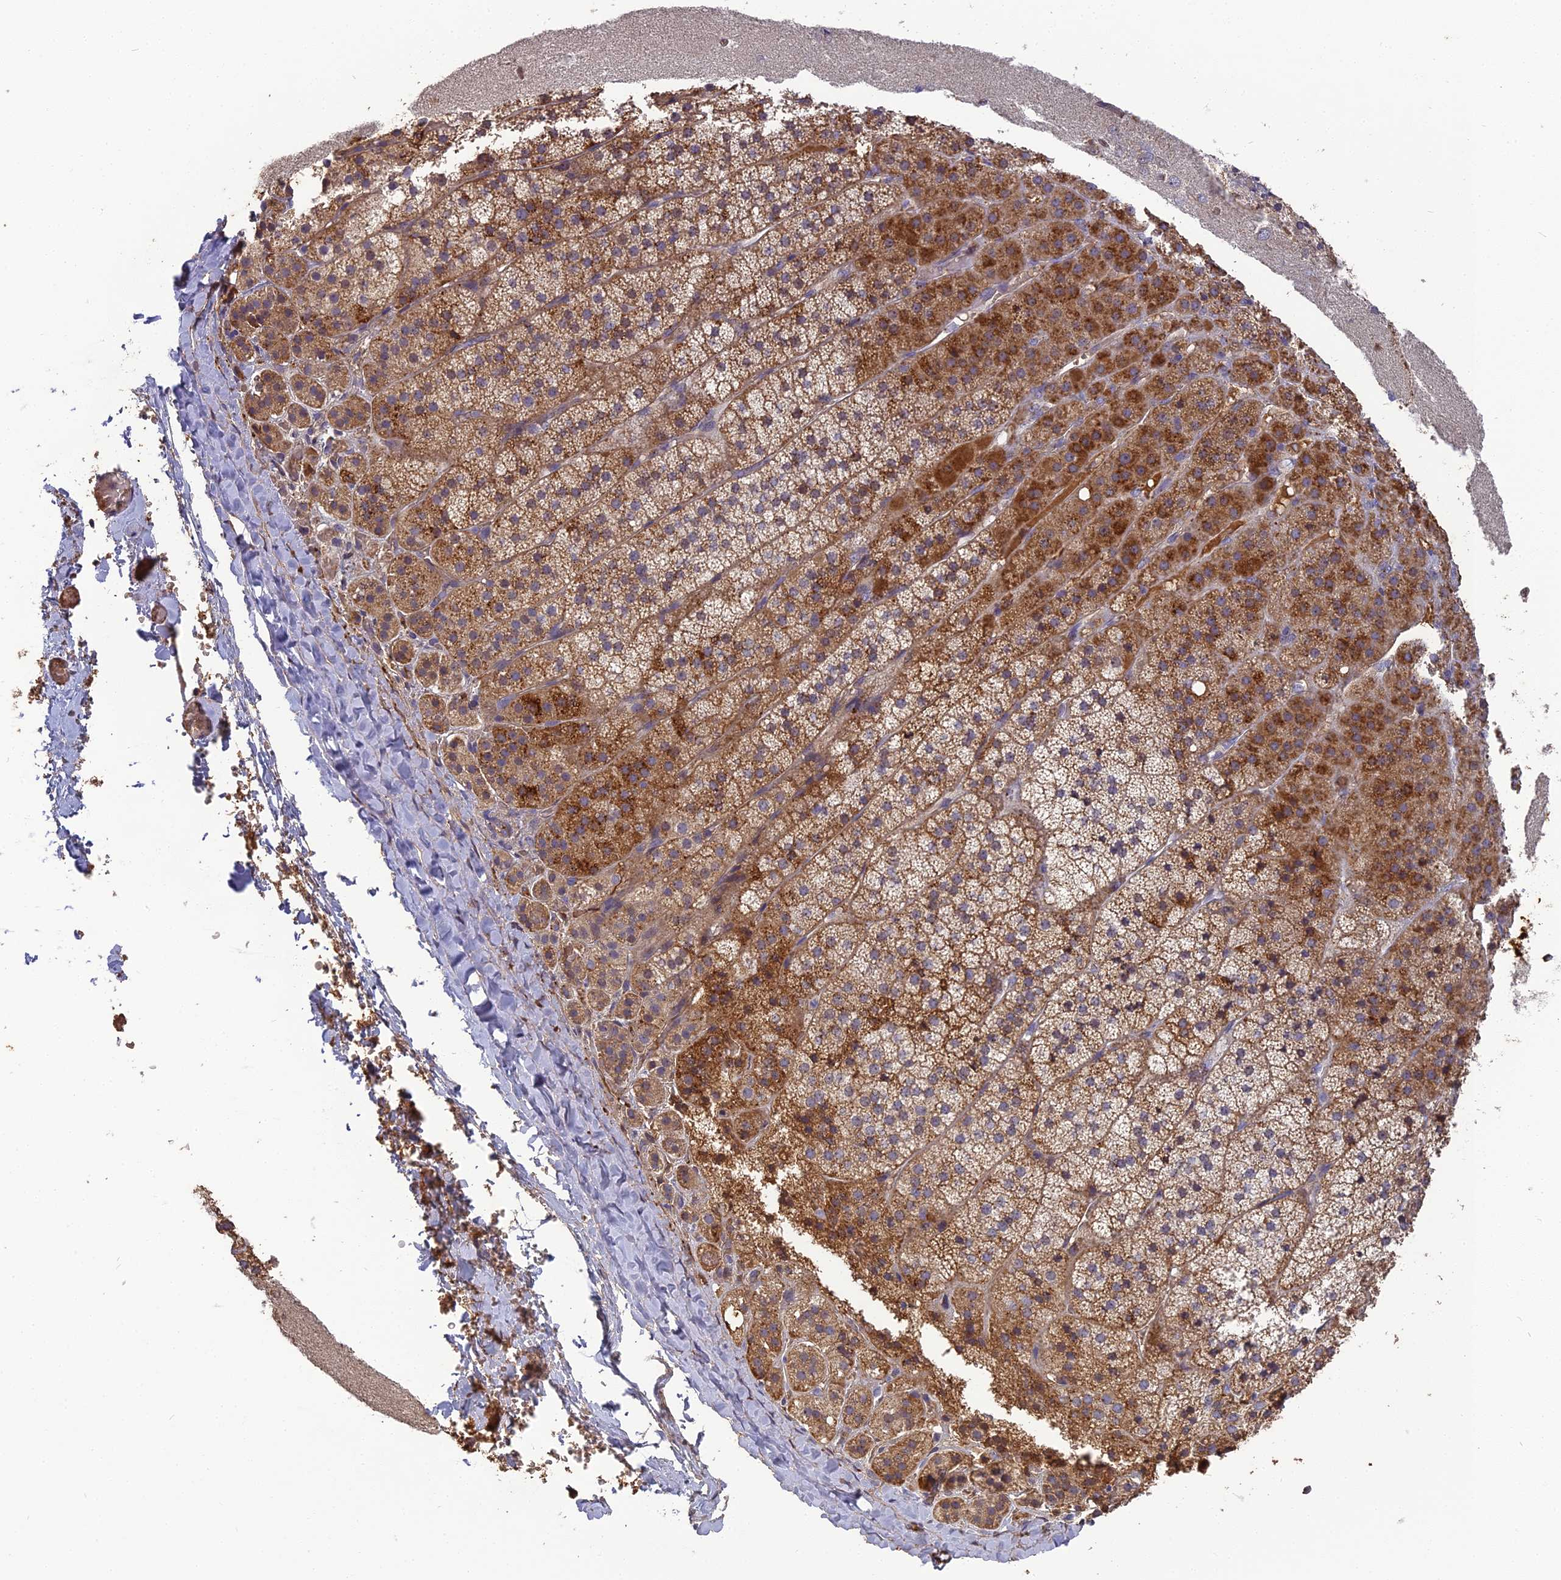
{"staining": {"intensity": "strong", "quantity": "25%-75%", "location": "cytoplasmic/membranous"}, "tissue": "adrenal gland", "cell_type": "Glandular cells", "image_type": "normal", "snomed": [{"axis": "morphology", "description": "Normal tissue, NOS"}, {"axis": "topography", "description": "Adrenal gland"}], "caption": "Immunohistochemical staining of normal adrenal gland shows high levels of strong cytoplasmic/membranous staining in about 25%-75% of glandular cells.", "gene": "ERMAP", "patient": {"sex": "female", "age": 44}}